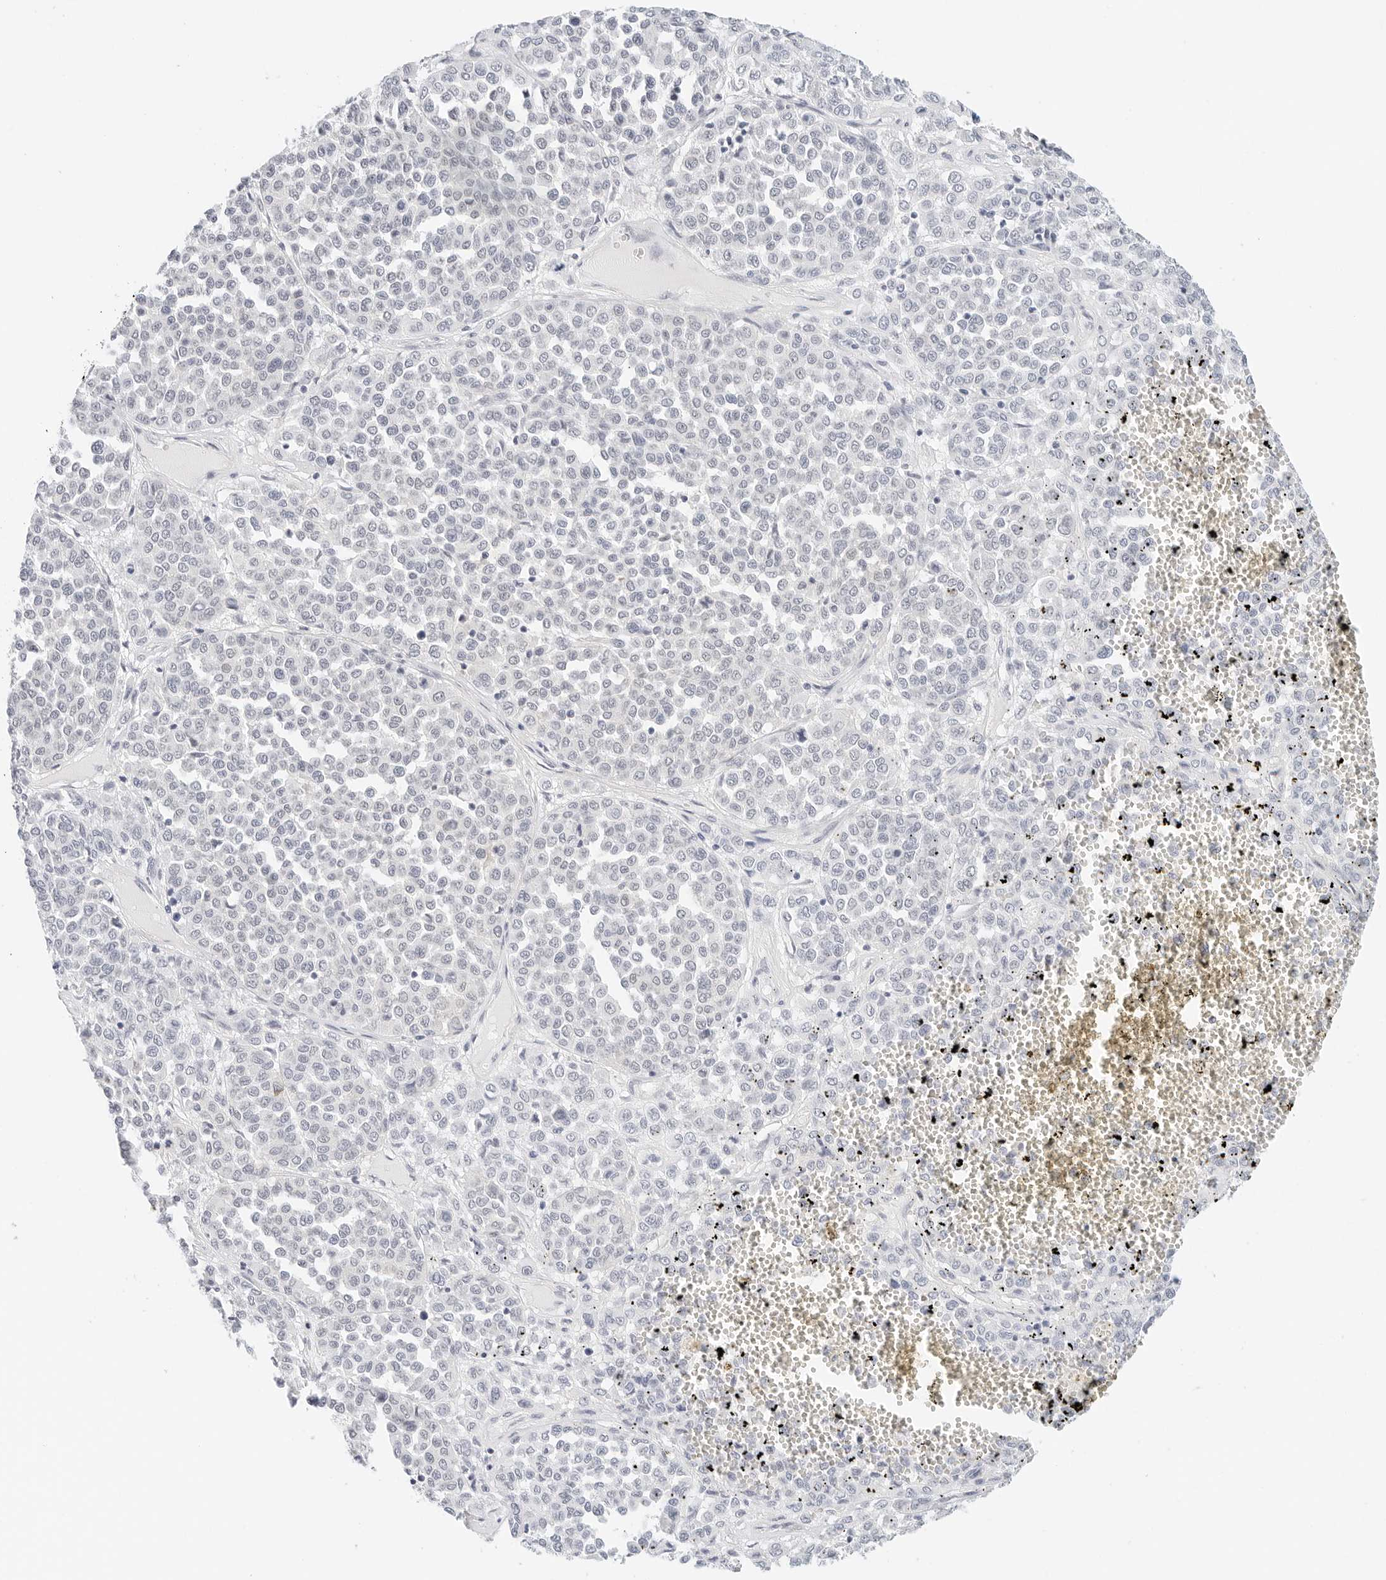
{"staining": {"intensity": "negative", "quantity": "none", "location": "none"}, "tissue": "melanoma", "cell_type": "Tumor cells", "image_type": "cancer", "snomed": [{"axis": "morphology", "description": "Malignant melanoma, Metastatic site"}, {"axis": "topography", "description": "Pancreas"}], "caption": "DAB (3,3'-diaminobenzidine) immunohistochemical staining of melanoma demonstrates no significant staining in tumor cells. The staining was performed using DAB to visualize the protein expression in brown, while the nuclei were stained in blue with hematoxylin (Magnification: 20x).", "gene": "CD22", "patient": {"sex": "female", "age": 30}}